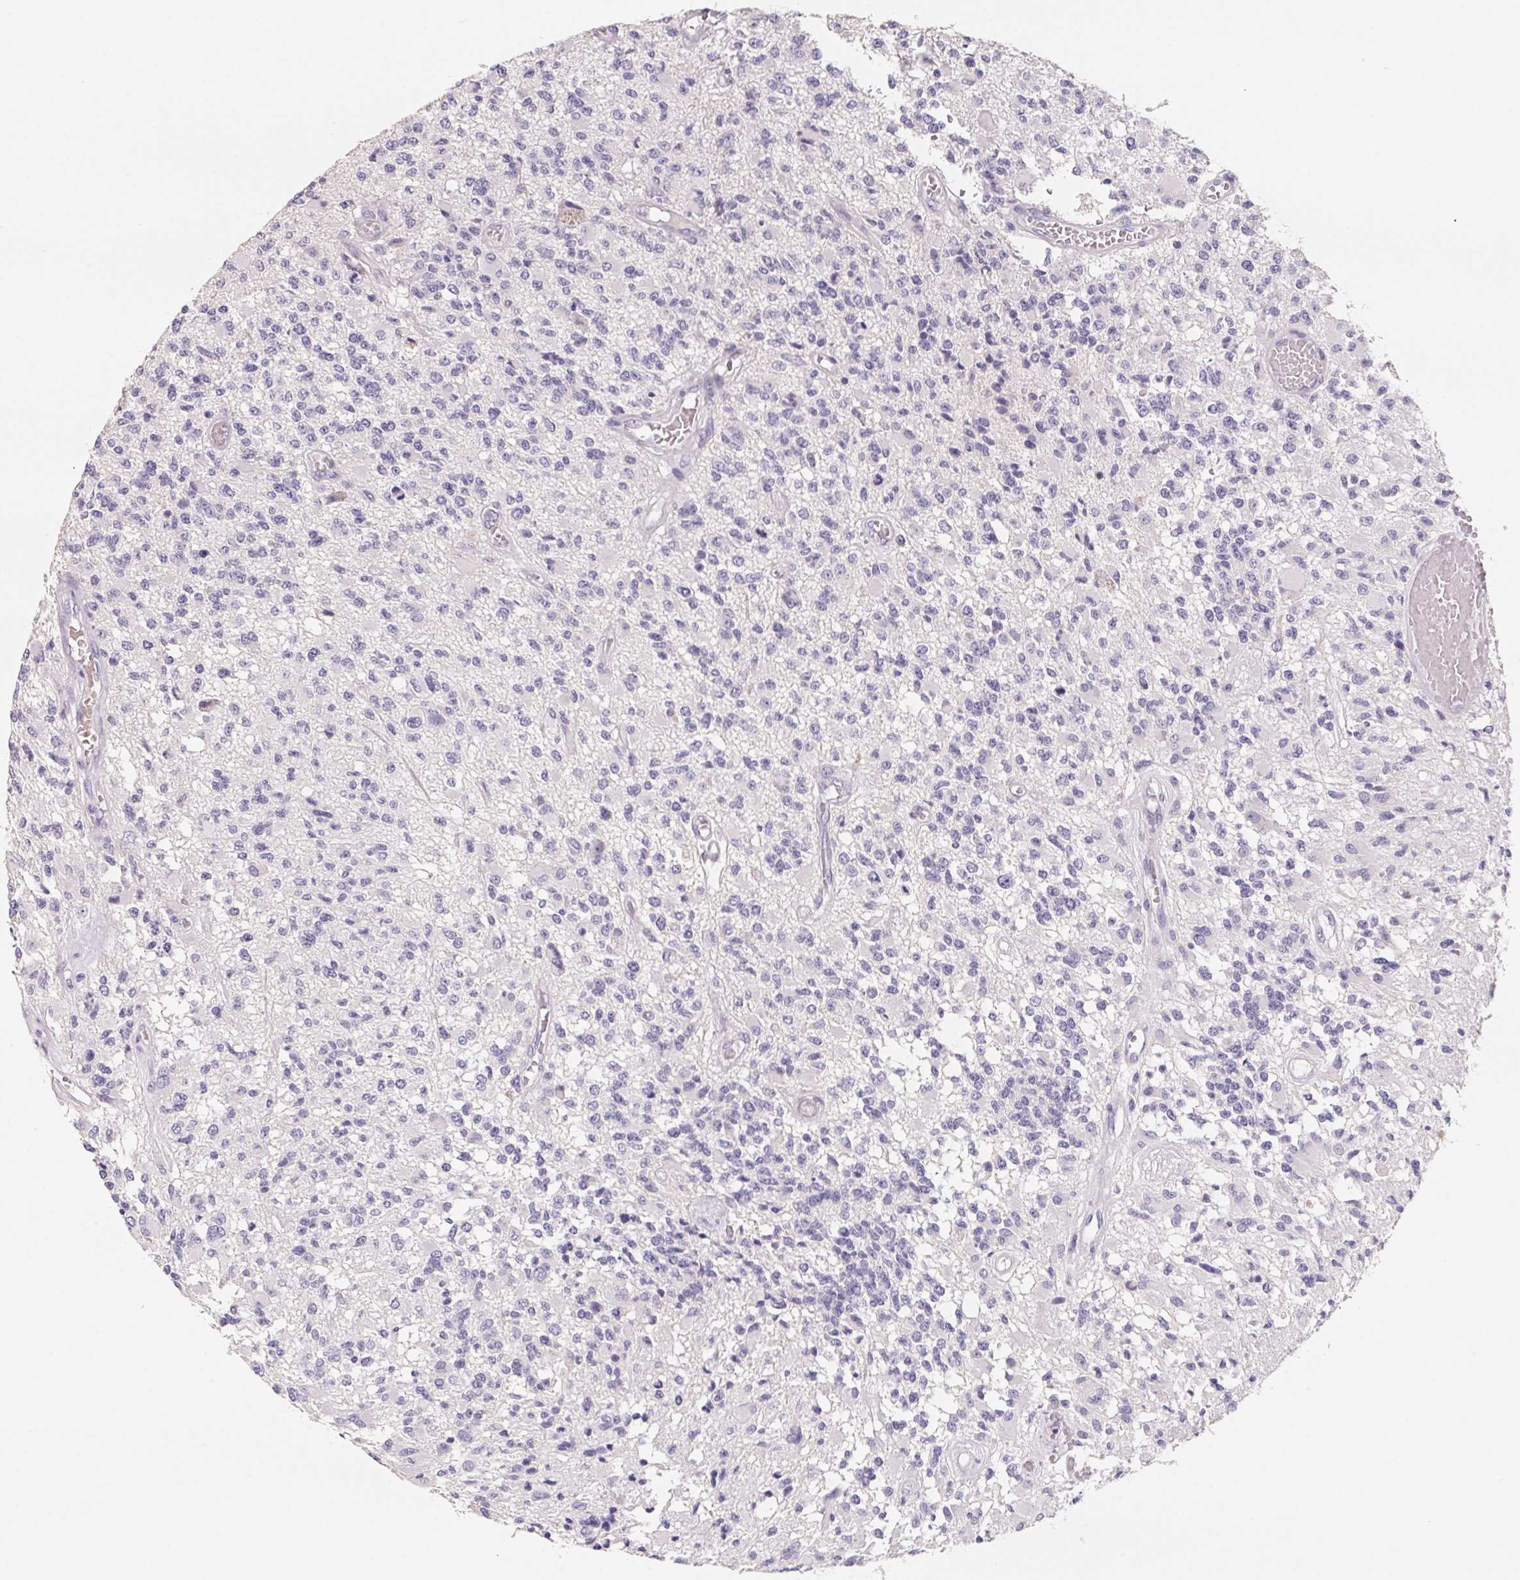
{"staining": {"intensity": "negative", "quantity": "none", "location": "none"}, "tissue": "glioma", "cell_type": "Tumor cells", "image_type": "cancer", "snomed": [{"axis": "morphology", "description": "Glioma, malignant, High grade"}, {"axis": "topography", "description": "Brain"}], "caption": "Tumor cells are negative for protein expression in human glioma.", "gene": "FDX1", "patient": {"sex": "female", "age": 63}}